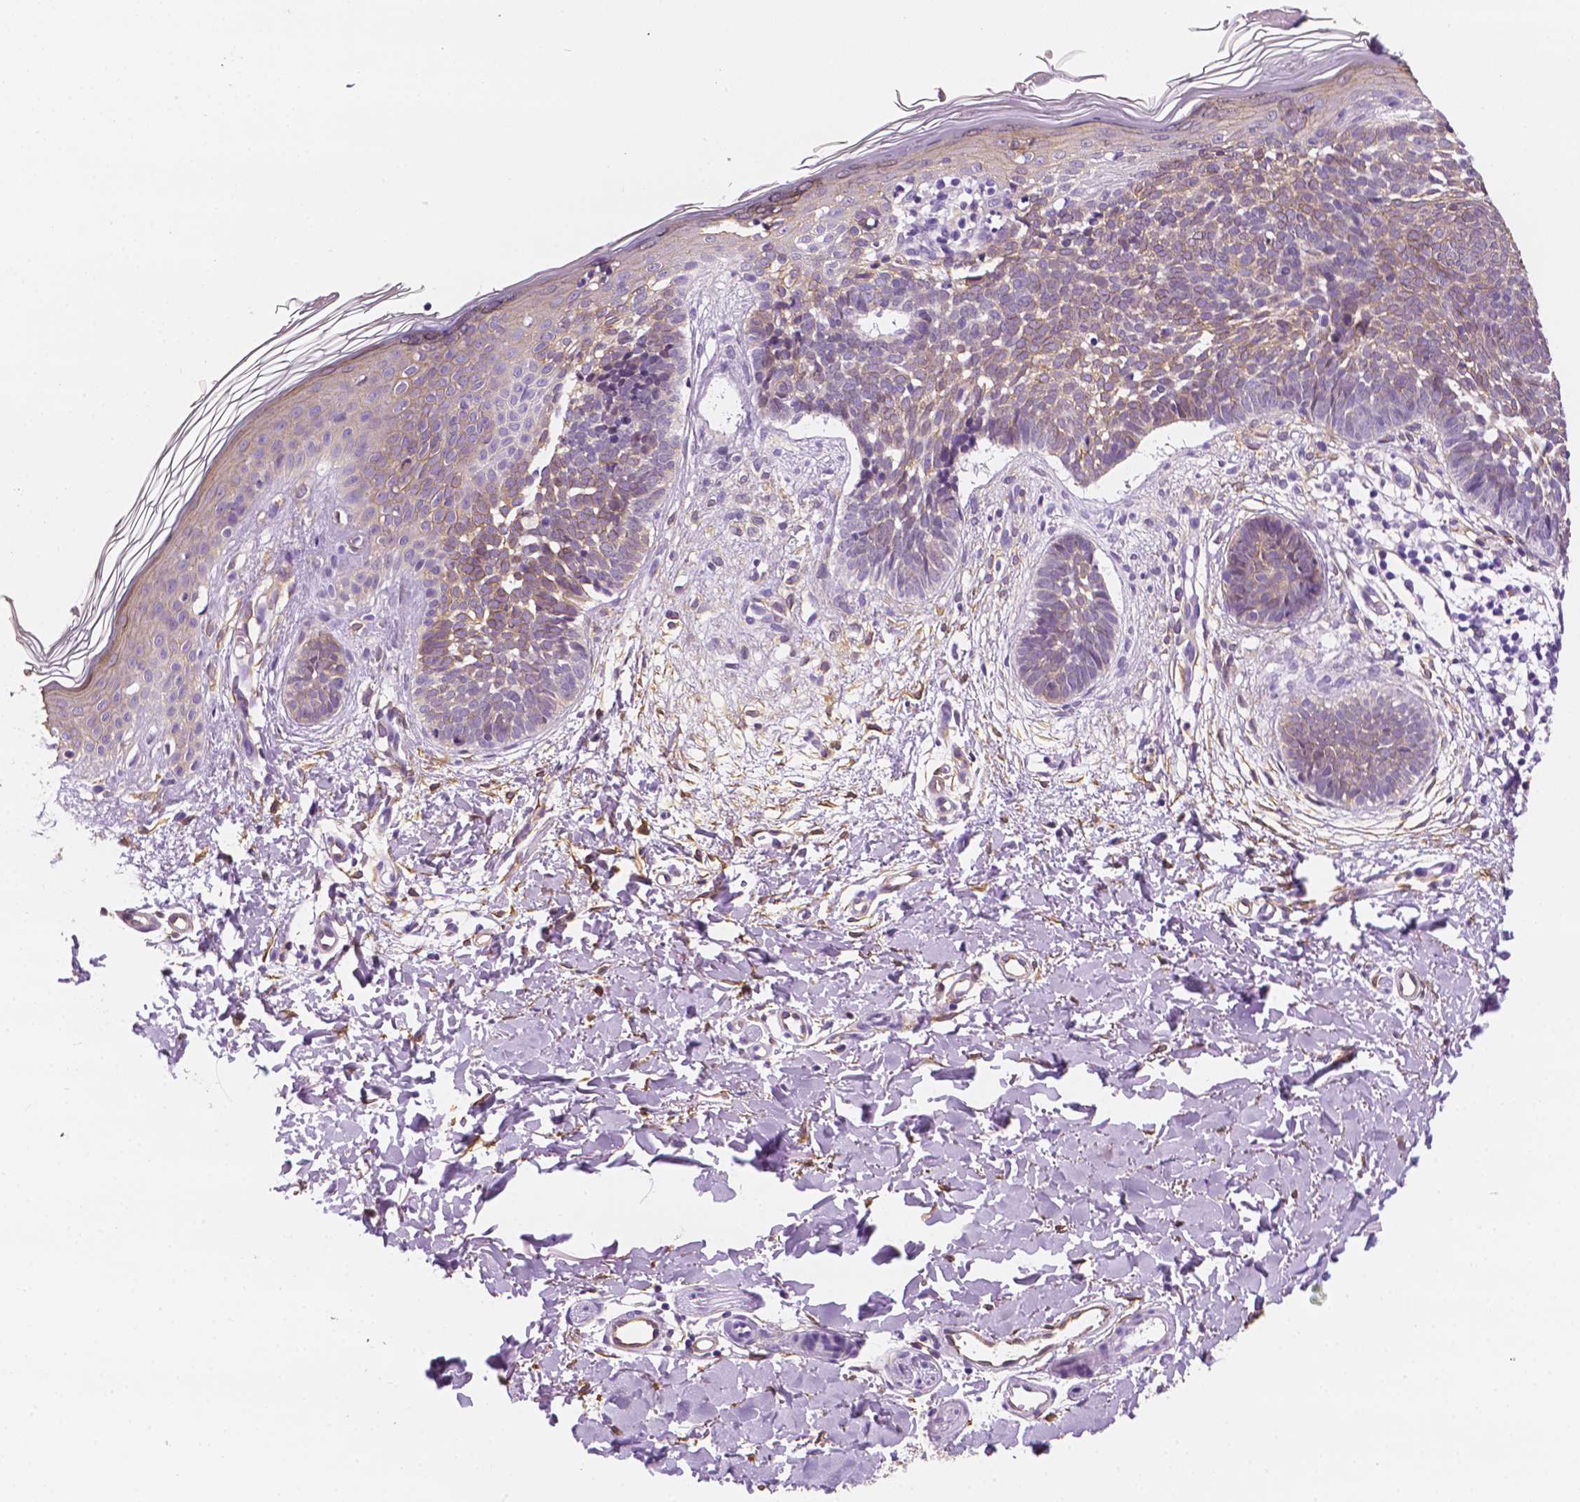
{"staining": {"intensity": "weak", "quantity": ">75%", "location": "cytoplasmic/membranous"}, "tissue": "skin cancer", "cell_type": "Tumor cells", "image_type": "cancer", "snomed": [{"axis": "morphology", "description": "Basal cell carcinoma"}, {"axis": "topography", "description": "Skin"}], "caption": "Weak cytoplasmic/membranous expression is seen in approximately >75% of tumor cells in skin basal cell carcinoma.", "gene": "PPL", "patient": {"sex": "female", "age": 51}}